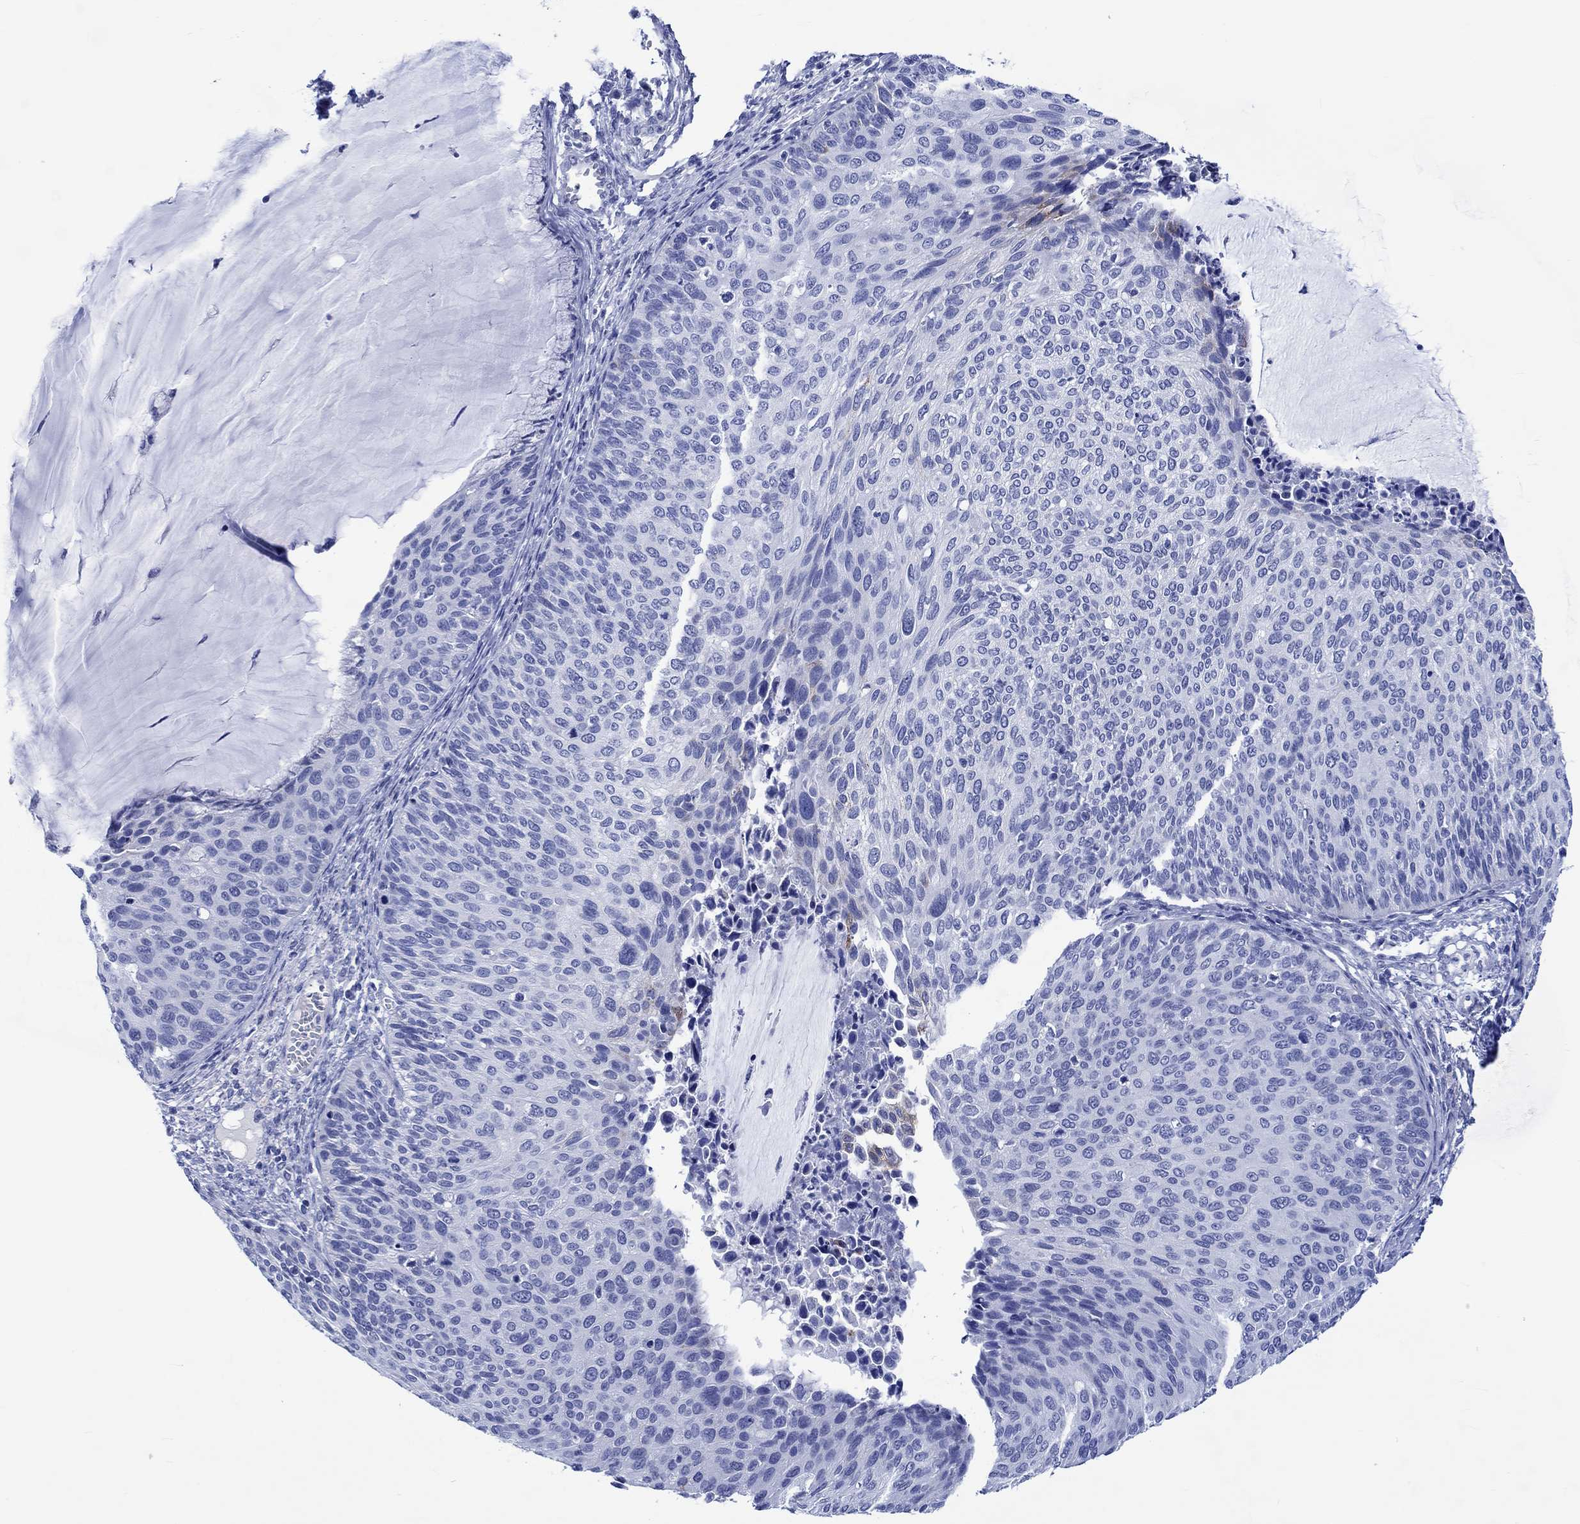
{"staining": {"intensity": "negative", "quantity": "none", "location": "none"}, "tissue": "cervical cancer", "cell_type": "Tumor cells", "image_type": "cancer", "snomed": [{"axis": "morphology", "description": "Squamous cell carcinoma, NOS"}, {"axis": "topography", "description": "Cervix"}], "caption": "Micrograph shows no protein positivity in tumor cells of cervical cancer tissue.", "gene": "KLHL33", "patient": {"sex": "female", "age": 36}}